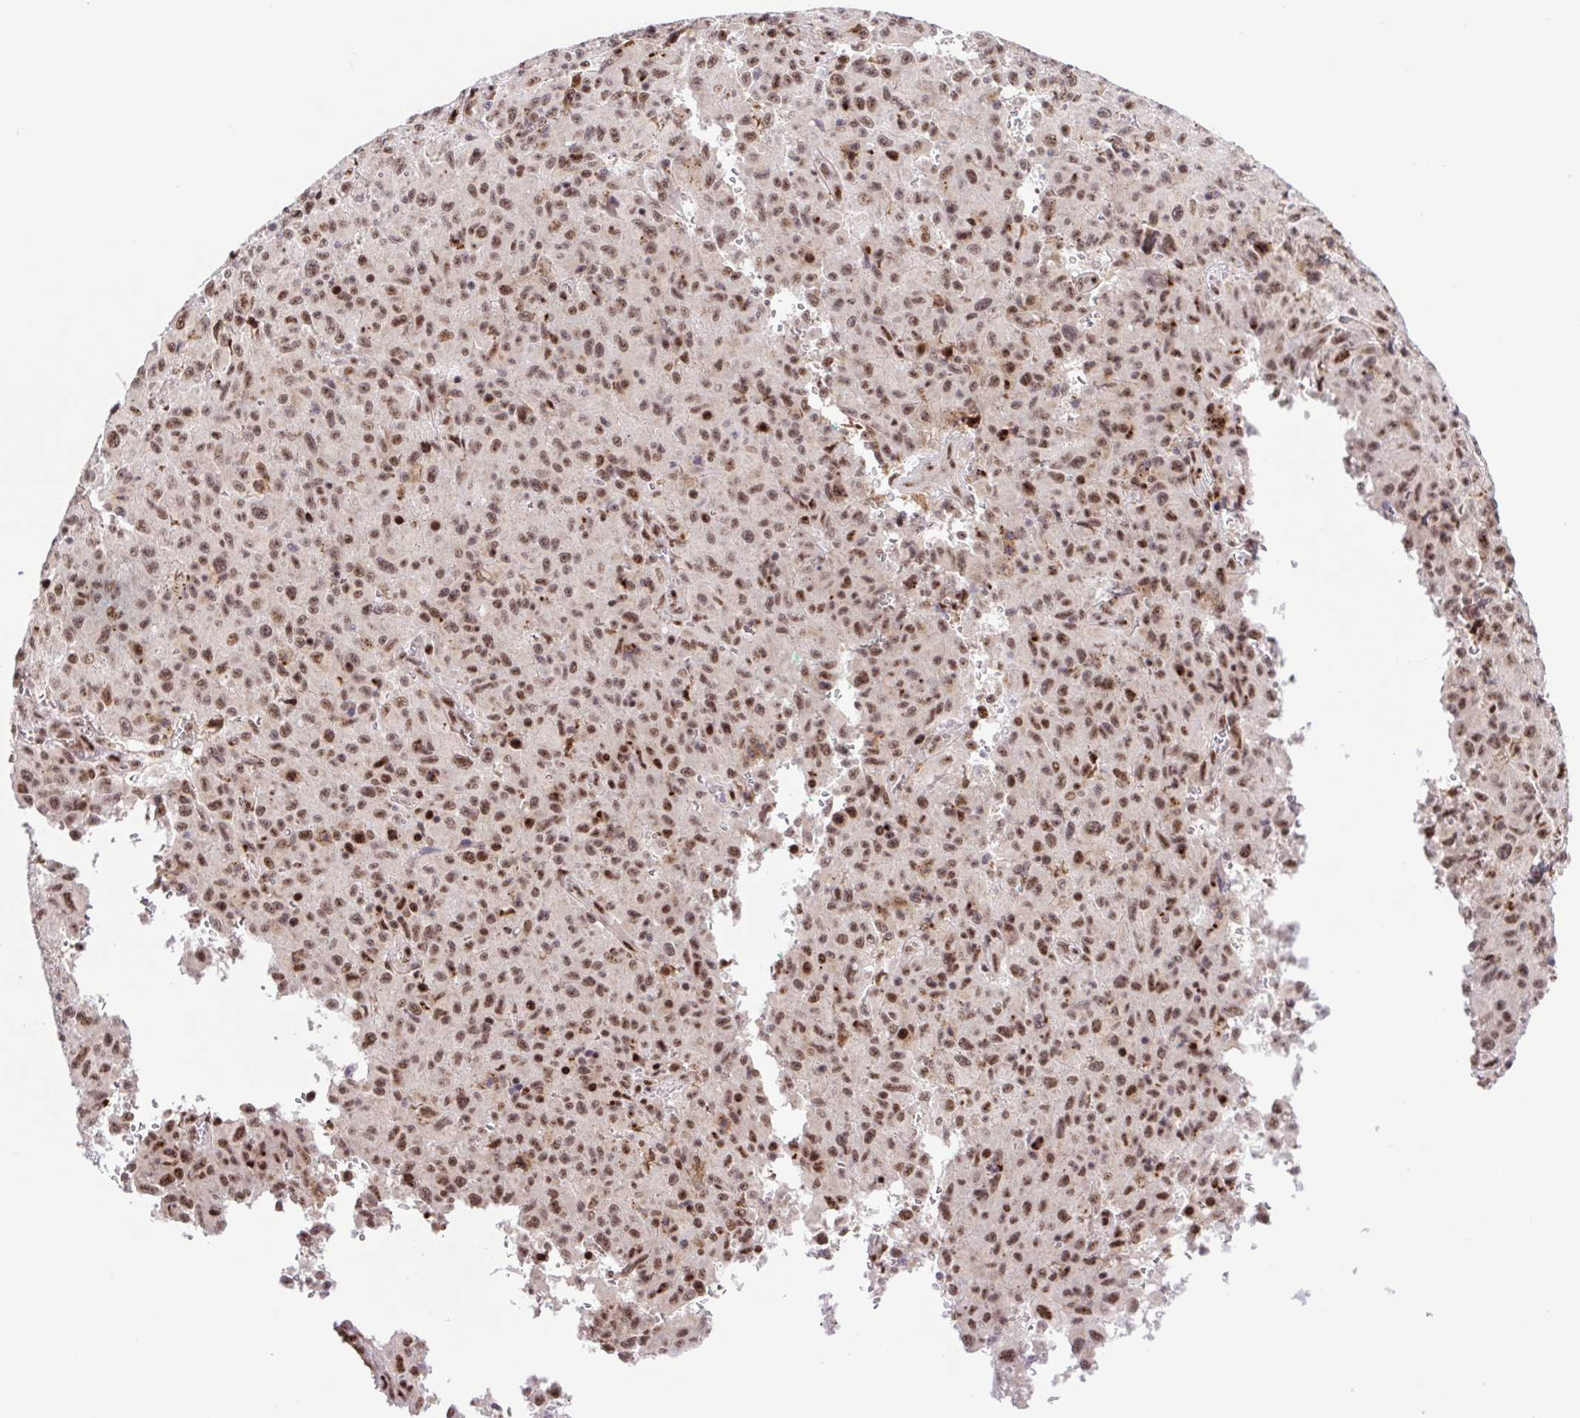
{"staining": {"intensity": "moderate", "quantity": ">75%", "location": "nuclear"}, "tissue": "melanoma", "cell_type": "Tumor cells", "image_type": "cancer", "snomed": [{"axis": "morphology", "description": "Malignant melanoma, NOS"}, {"axis": "topography", "description": "Skin"}], "caption": "Protein expression analysis of malignant melanoma demonstrates moderate nuclear positivity in about >75% of tumor cells.", "gene": "ERG", "patient": {"sex": "male", "age": 46}}